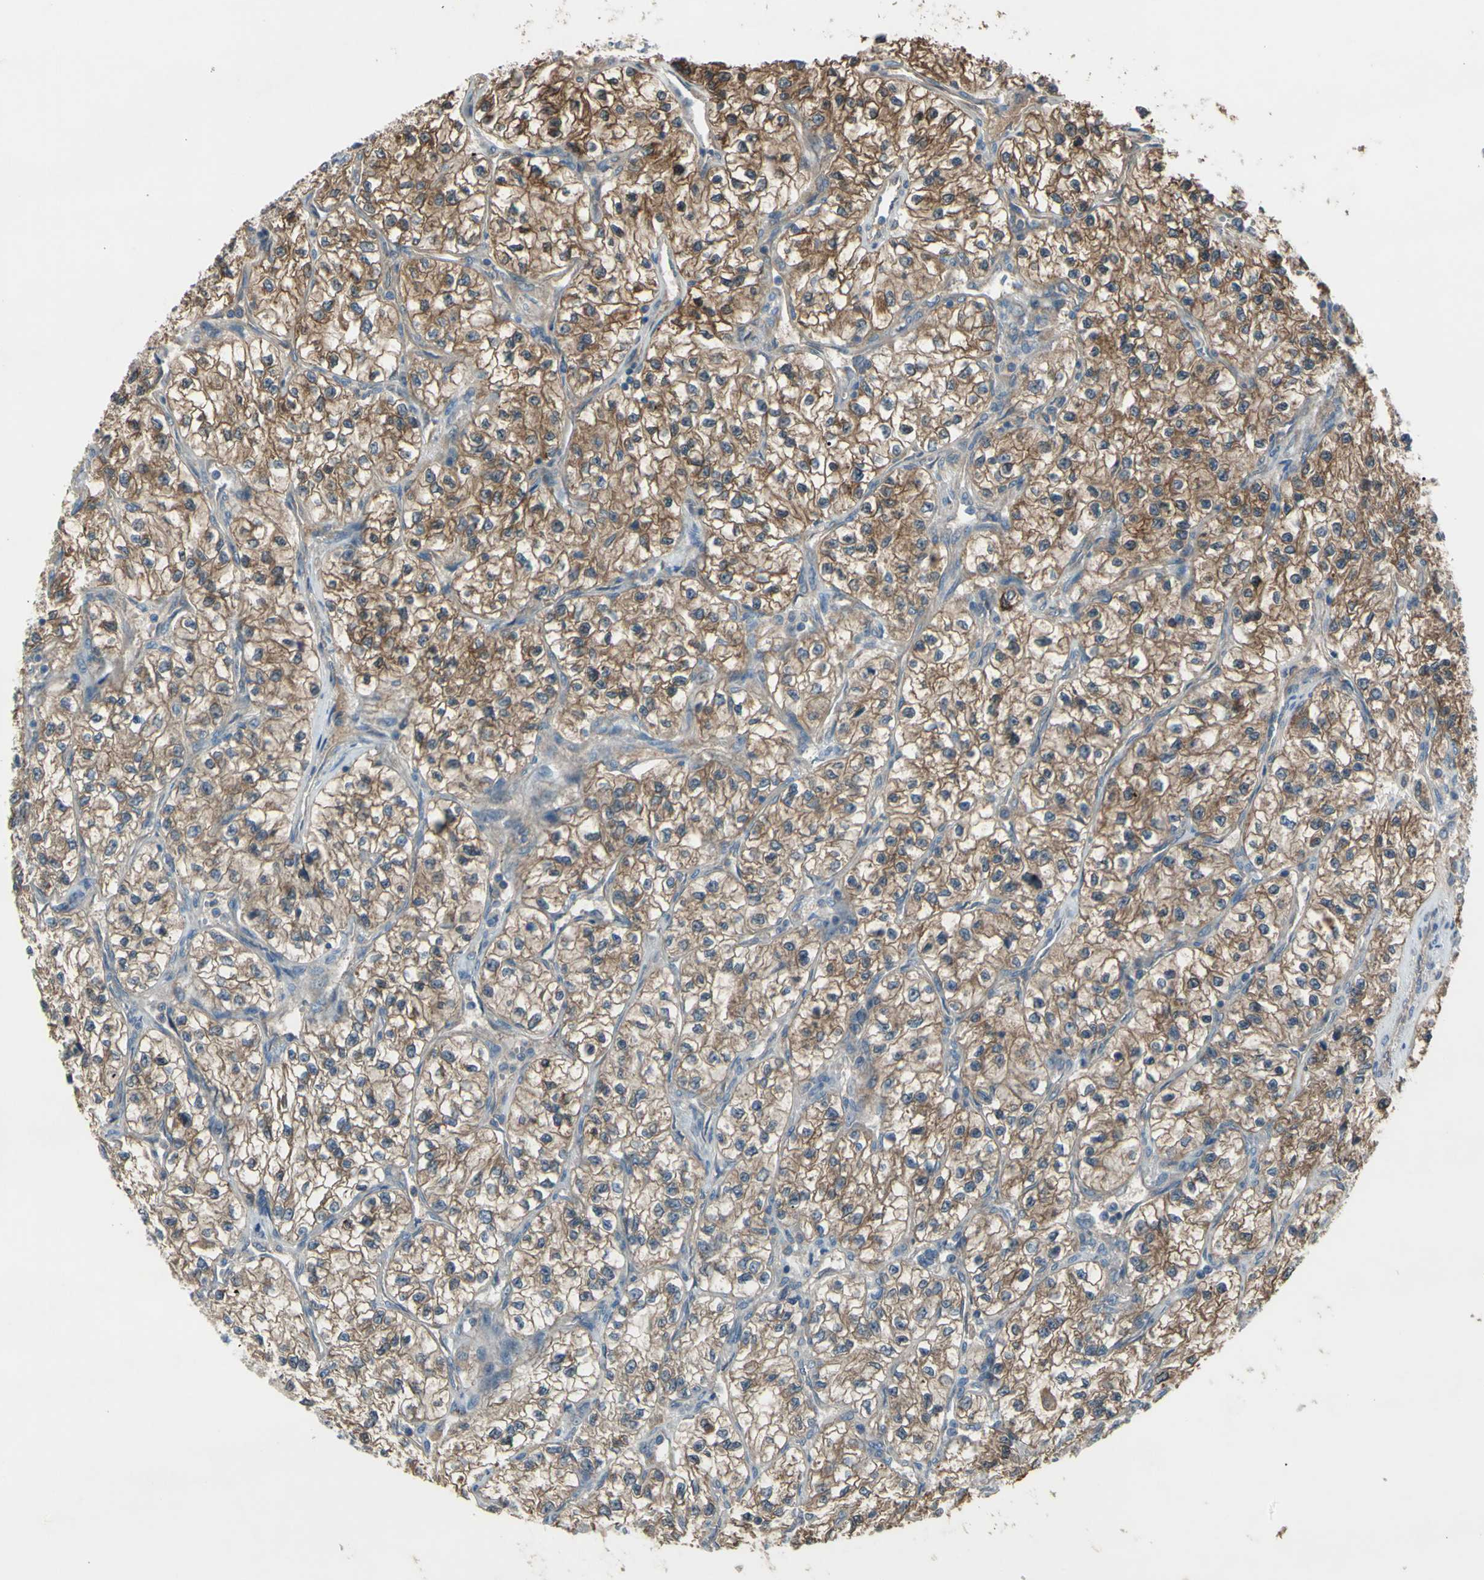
{"staining": {"intensity": "moderate", "quantity": ">75%", "location": "cytoplasmic/membranous"}, "tissue": "renal cancer", "cell_type": "Tumor cells", "image_type": "cancer", "snomed": [{"axis": "morphology", "description": "Adenocarcinoma, NOS"}, {"axis": "topography", "description": "Kidney"}], "caption": "Adenocarcinoma (renal) was stained to show a protein in brown. There is medium levels of moderate cytoplasmic/membranous expression in about >75% of tumor cells.", "gene": "AFP", "patient": {"sex": "female", "age": 57}}